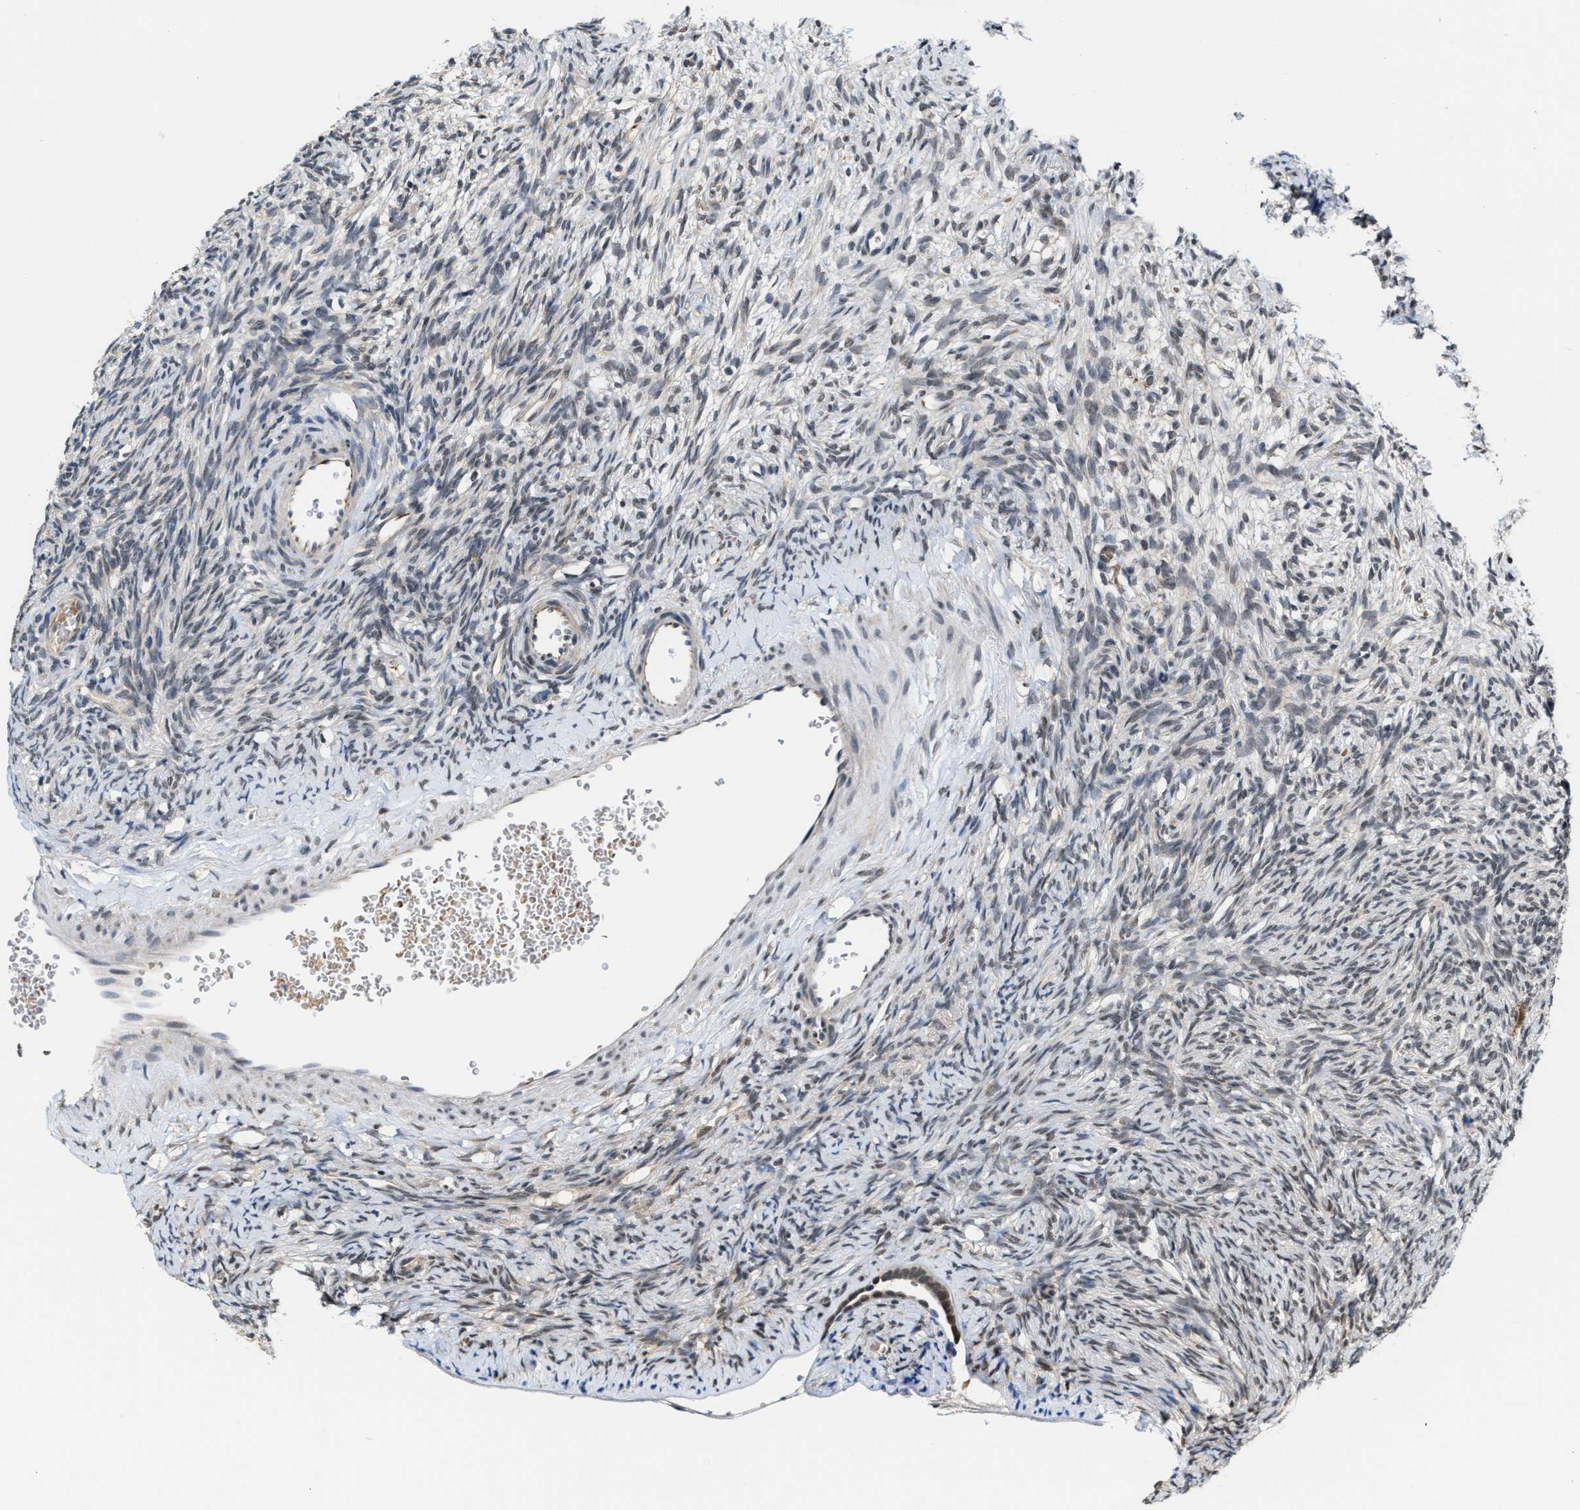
{"staining": {"intensity": "weak", "quantity": "<25%", "location": "cytoplasmic/membranous"}, "tissue": "ovary", "cell_type": "Follicle cells", "image_type": "normal", "snomed": [{"axis": "morphology", "description": "Normal tissue, NOS"}, {"axis": "topography", "description": "Ovary"}], "caption": "DAB (3,3'-diaminobenzidine) immunohistochemical staining of benign human ovary exhibits no significant positivity in follicle cells.", "gene": "KIF24", "patient": {"sex": "female", "age": 33}}